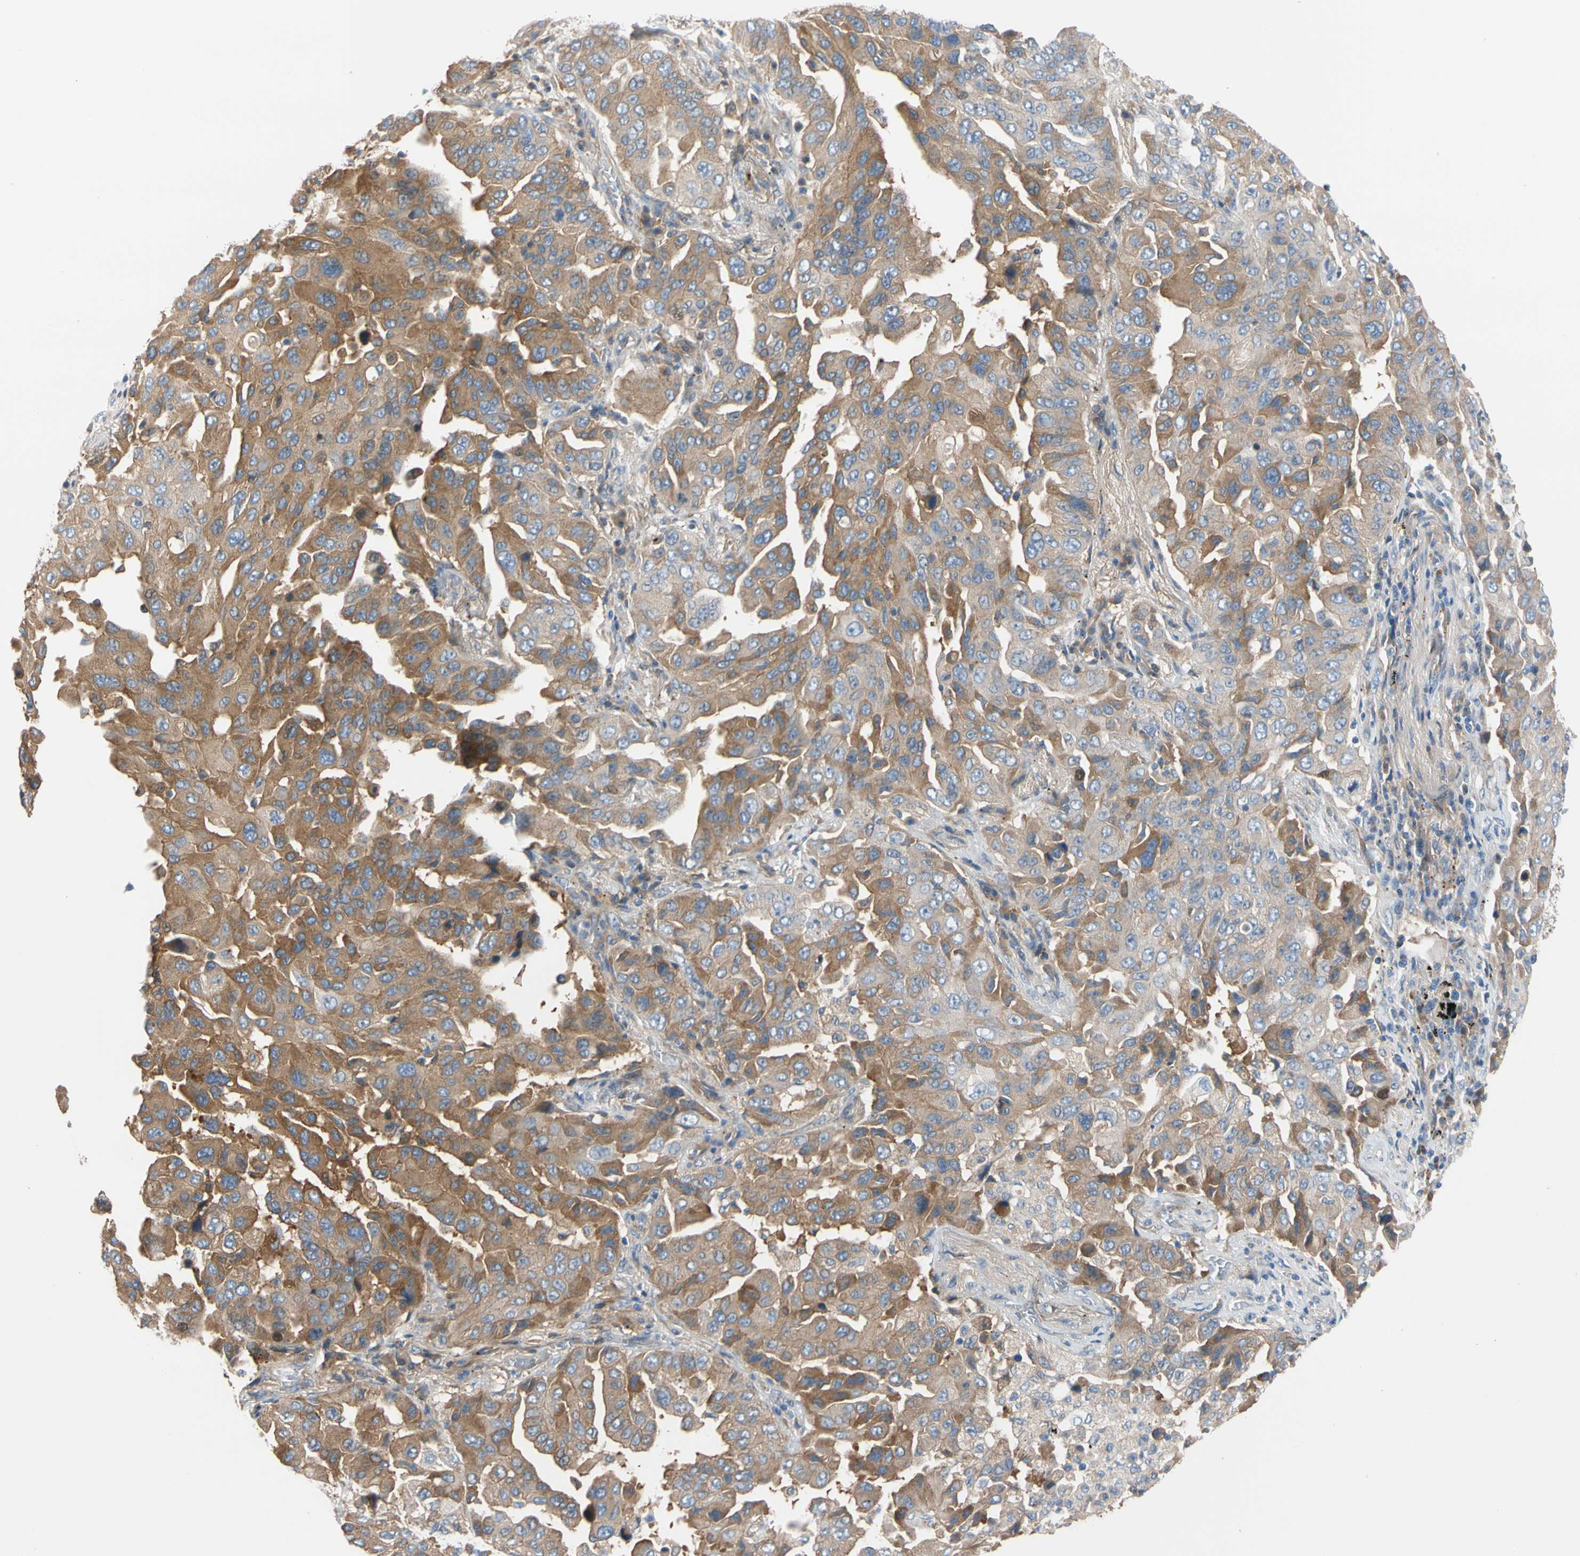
{"staining": {"intensity": "moderate", "quantity": "25%-75%", "location": "cytoplasmic/membranous"}, "tissue": "lung cancer", "cell_type": "Tumor cells", "image_type": "cancer", "snomed": [{"axis": "morphology", "description": "Adenocarcinoma, NOS"}, {"axis": "topography", "description": "Lung"}], "caption": "This image demonstrates IHC staining of human lung adenocarcinoma, with medium moderate cytoplasmic/membranous positivity in approximately 25%-75% of tumor cells.", "gene": "ENTREP3", "patient": {"sex": "female", "age": 65}}